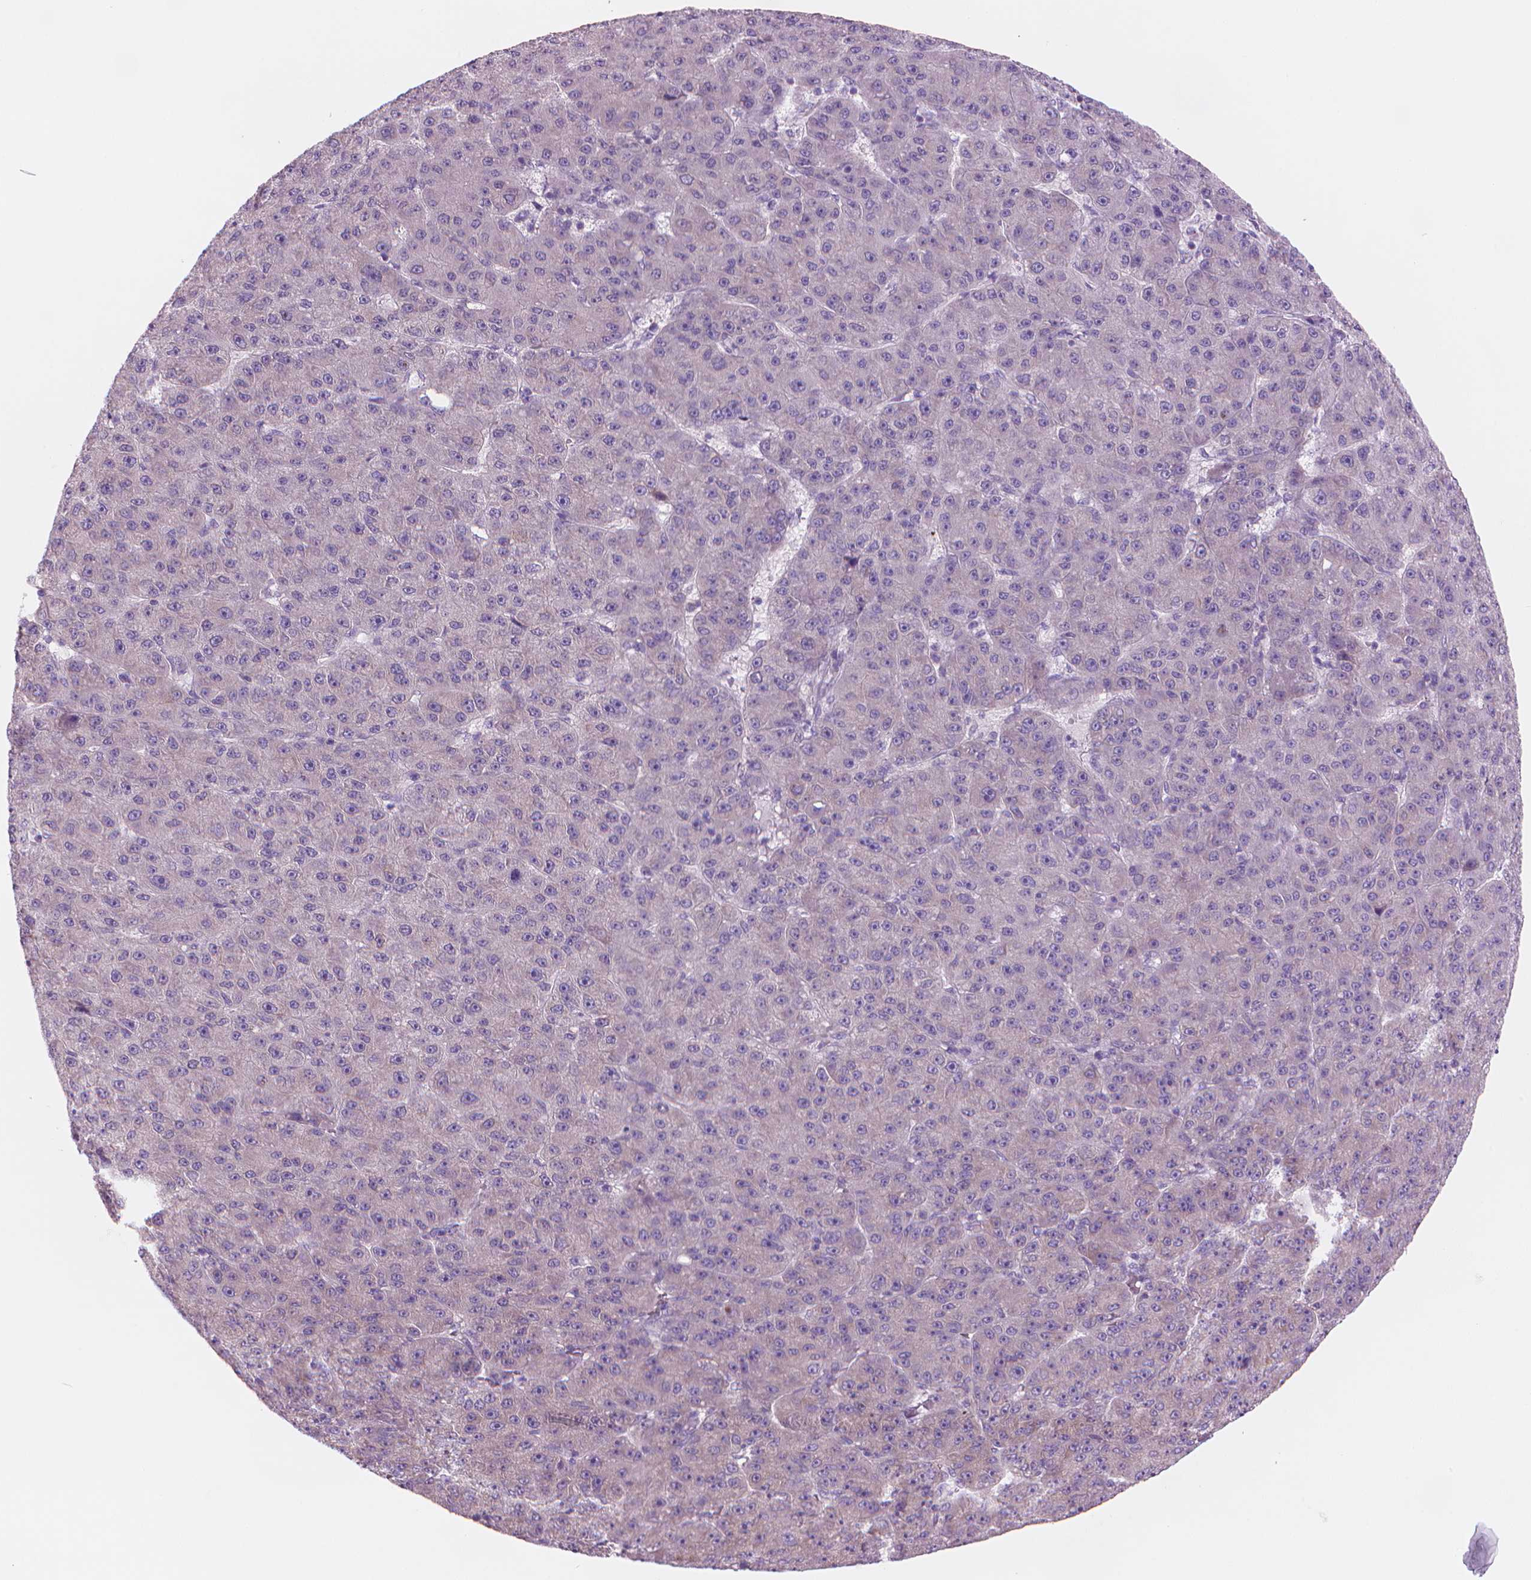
{"staining": {"intensity": "negative", "quantity": "none", "location": "none"}, "tissue": "liver cancer", "cell_type": "Tumor cells", "image_type": "cancer", "snomed": [{"axis": "morphology", "description": "Carcinoma, Hepatocellular, NOS"}, {"axis": "topography", "description": "Liver"}], "caption": "Immunohistochemical staining of hepatocellular carcinoma (liver) displays no significant staining in tumor cells.", "gene": "ENSG00000187186", "patient": {"sex": "male", "age": 67}}